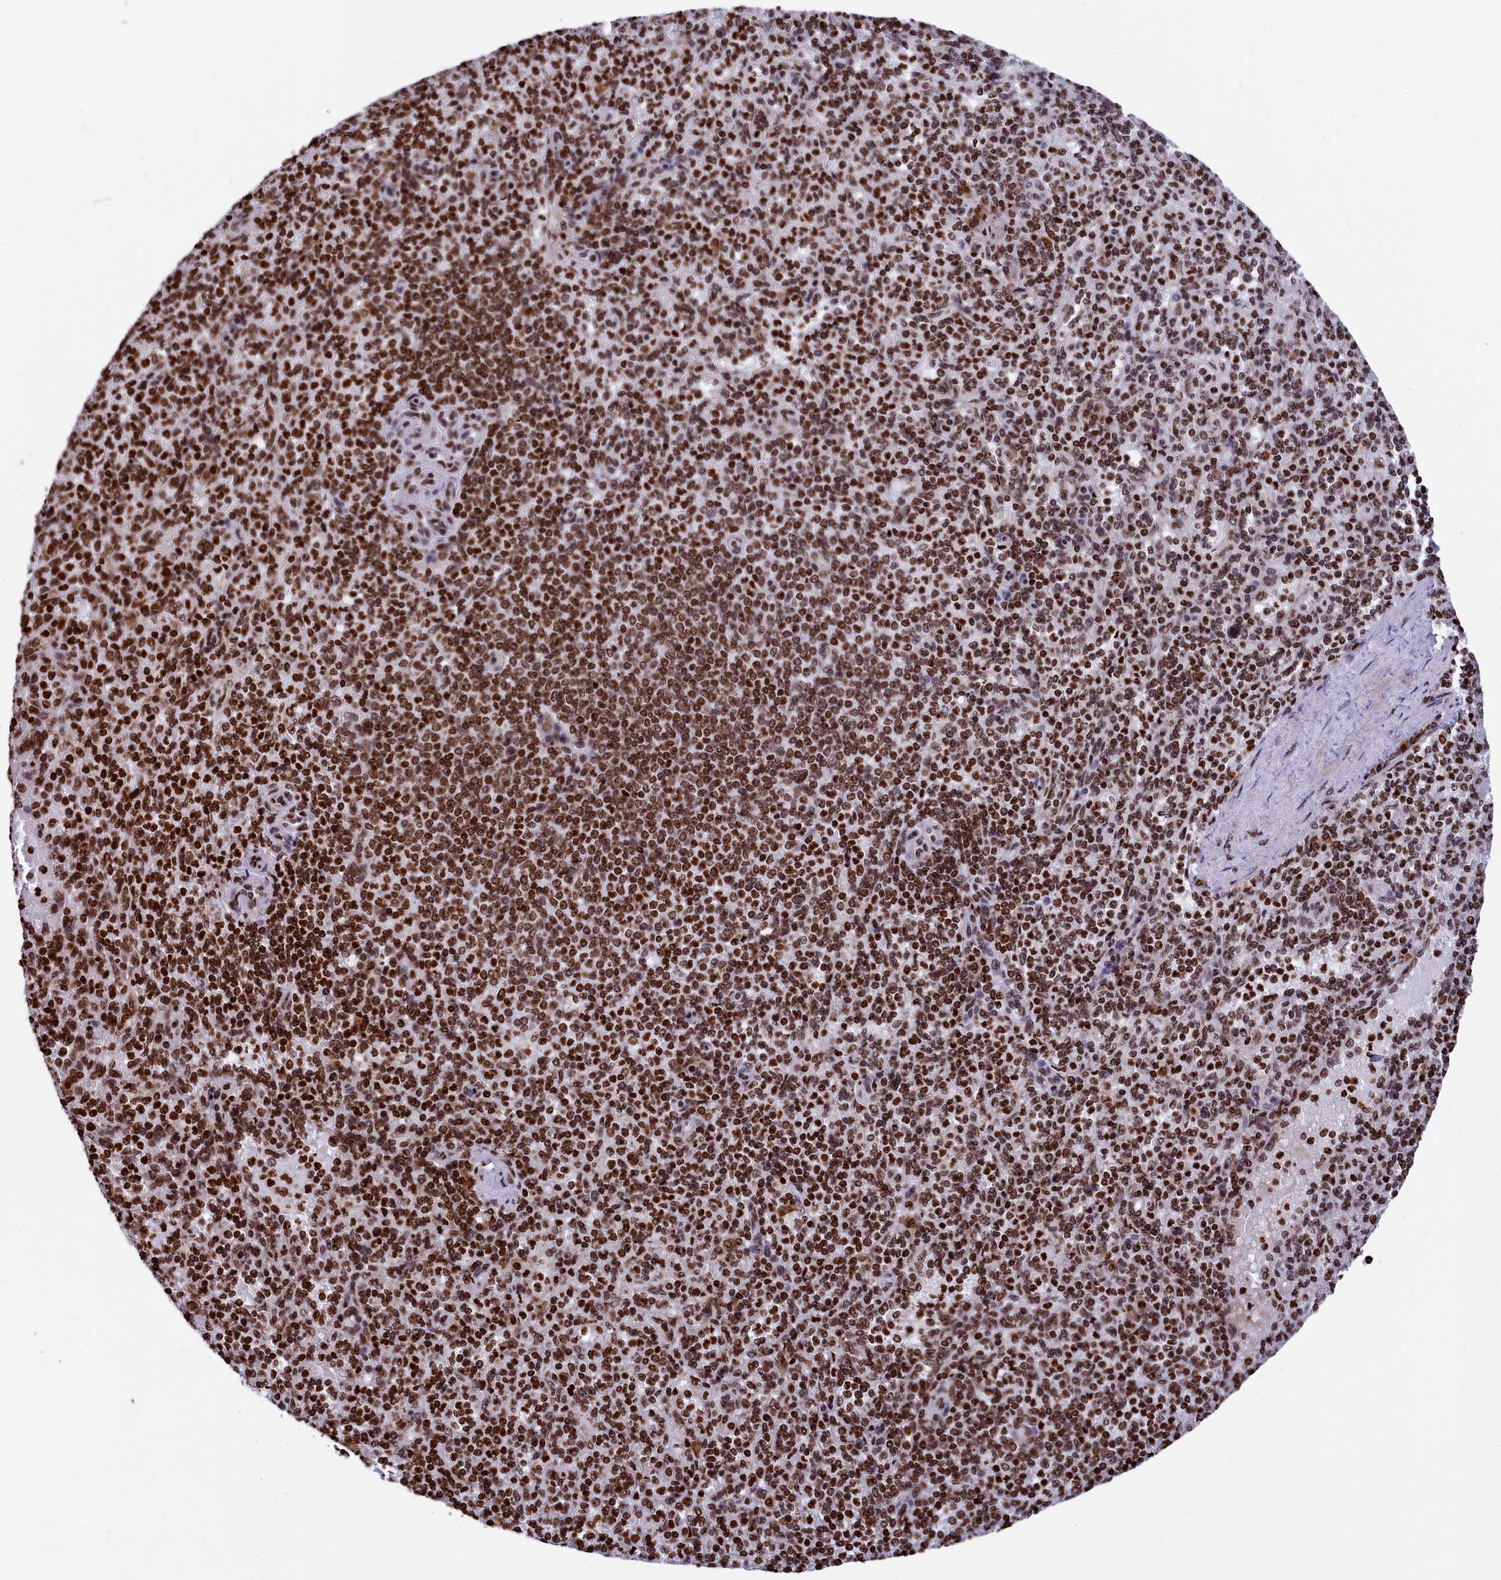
{"staining": {"intensity": "strong", "quantity": ">75%", "location": "nuclear"}, "tissue": "spleen", "cell_type": "Cells in red pulp", "image_type": "normal", "snomed": [{"axis": "morphology", "description": "Normal tissue, NOS"}, {"axis": "topography", "description": "Spleen"}], "caption": "Approximately >75% of cells in red pulp in normal human spleen demonstrate strong nuclear protein positivity as visualized by brown immunohistochemical staining.", "gene": "TIMM29", "patient": {"sex": "female", "age": 74}}